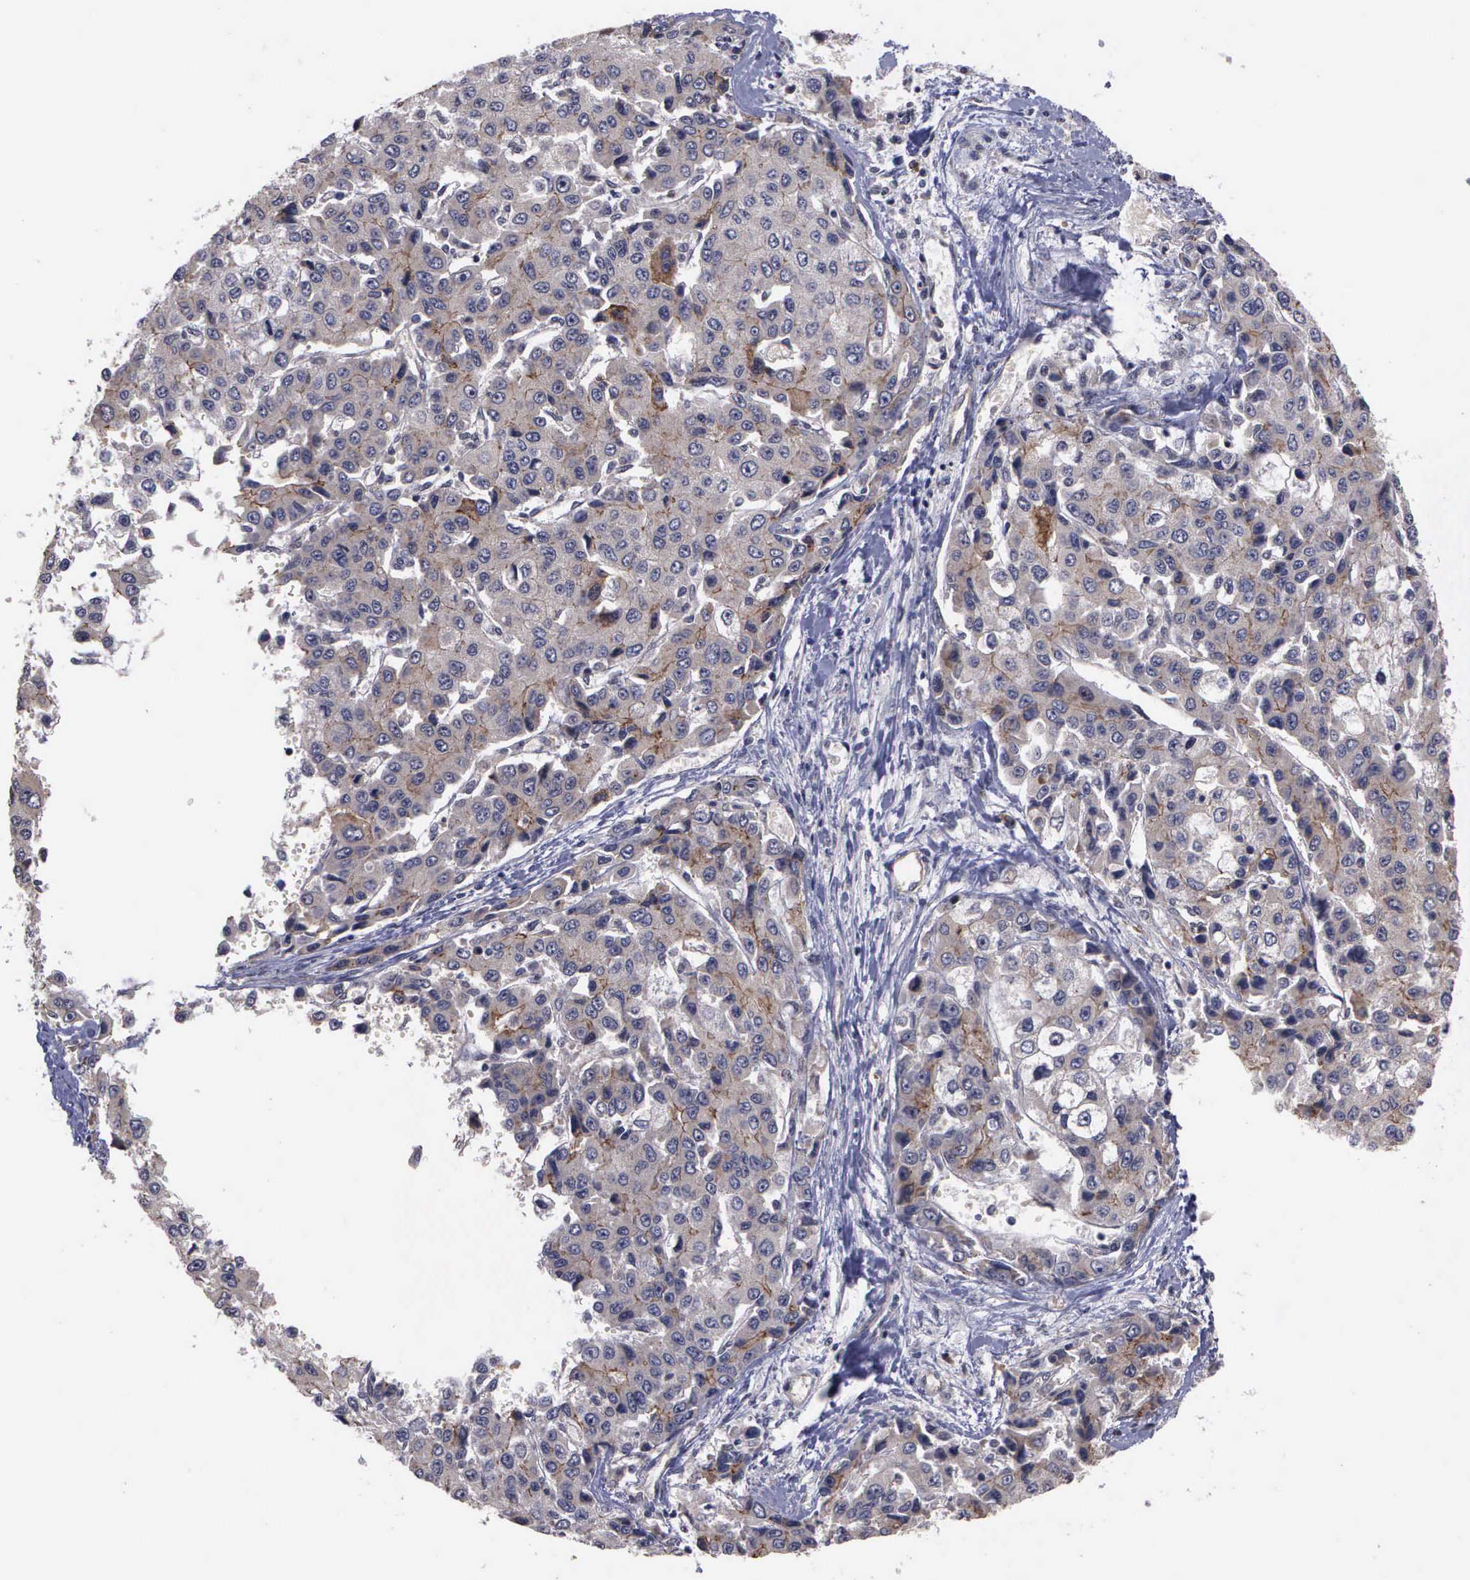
{"staining": {"intensity": "weak", "quantity": "25%-75%", "location": "cytoplasmic/membranous"}, "tissue": "liver cancer", "cell_type": "Tumor cells", "image_type": "cancer", "snomed": [{"axis": "morphology", "description": "Carcinoma, Hepatocellular, NOS"}, {"axis": "topography", "description": "Liver"}], "caption": "This image demonstrates liver cancer stained with immunohistochemistry to label a protein in brown. The cytoplasmic/membranous of tumor cells show weak positivity for the protein. Nuclei are counter-stained blue.", "gene": "MAP3K9", "patient": {"sex": "female", "age": 66}}